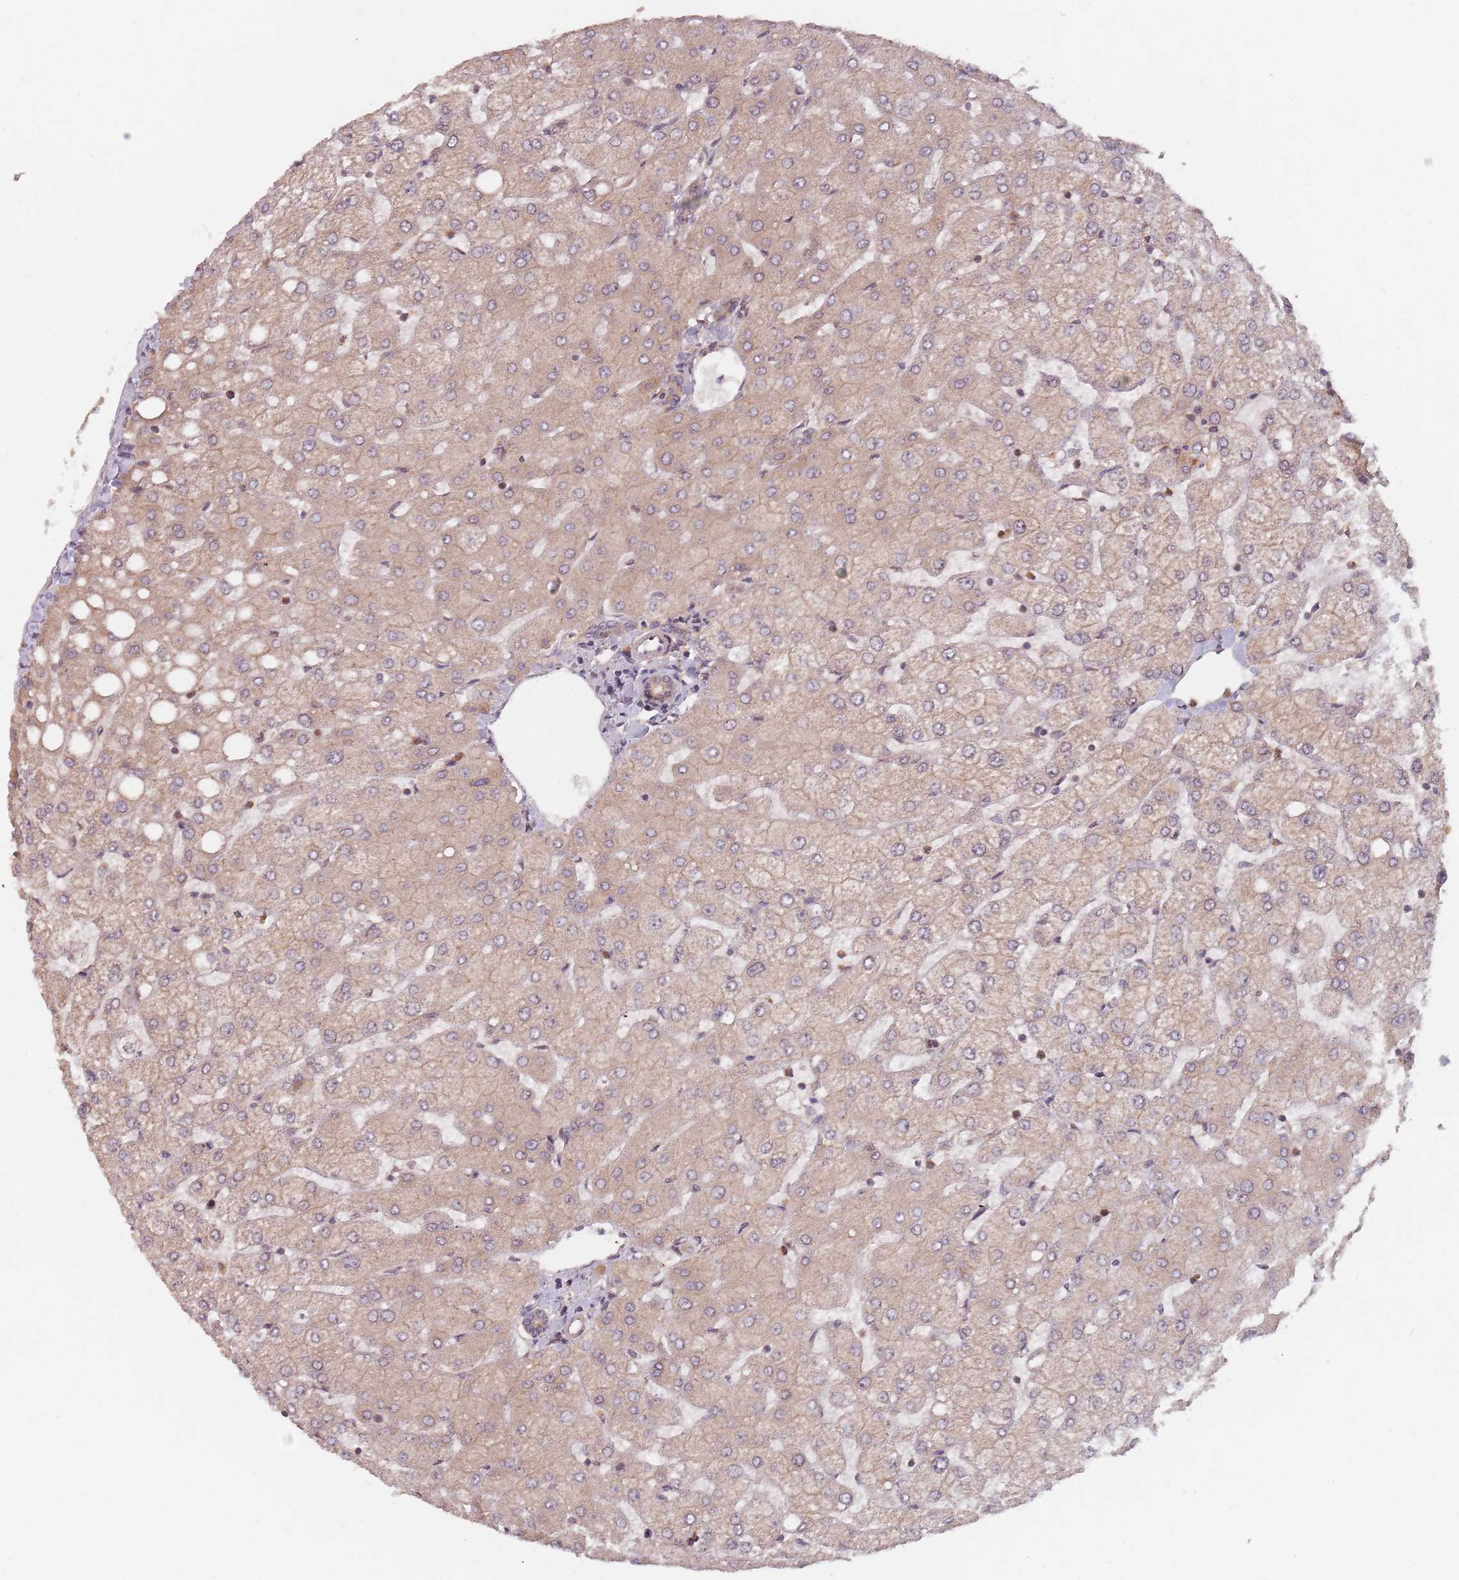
{"staining": {"intensity": "weak", "quantity": ">75%", "location": "cytoplasmic/membranous"}, "tissue": "liver", "cell_type": "Cholangiocytes", "image_type": "normal", "snomed": [{"axis": "morphology", "description": "Normal tissue, NOS"}, {"axis": "topography", "description": "Liver"}], "caption": "A photomicrograph showing weak cytoplasmic/membranous staining in approximately >75% of cholangiocytes in normal liver, as visualized by brown immunohistochemical staining.", "gene": "C3orf14", "patient": {"sex": "female", "age": 54}}